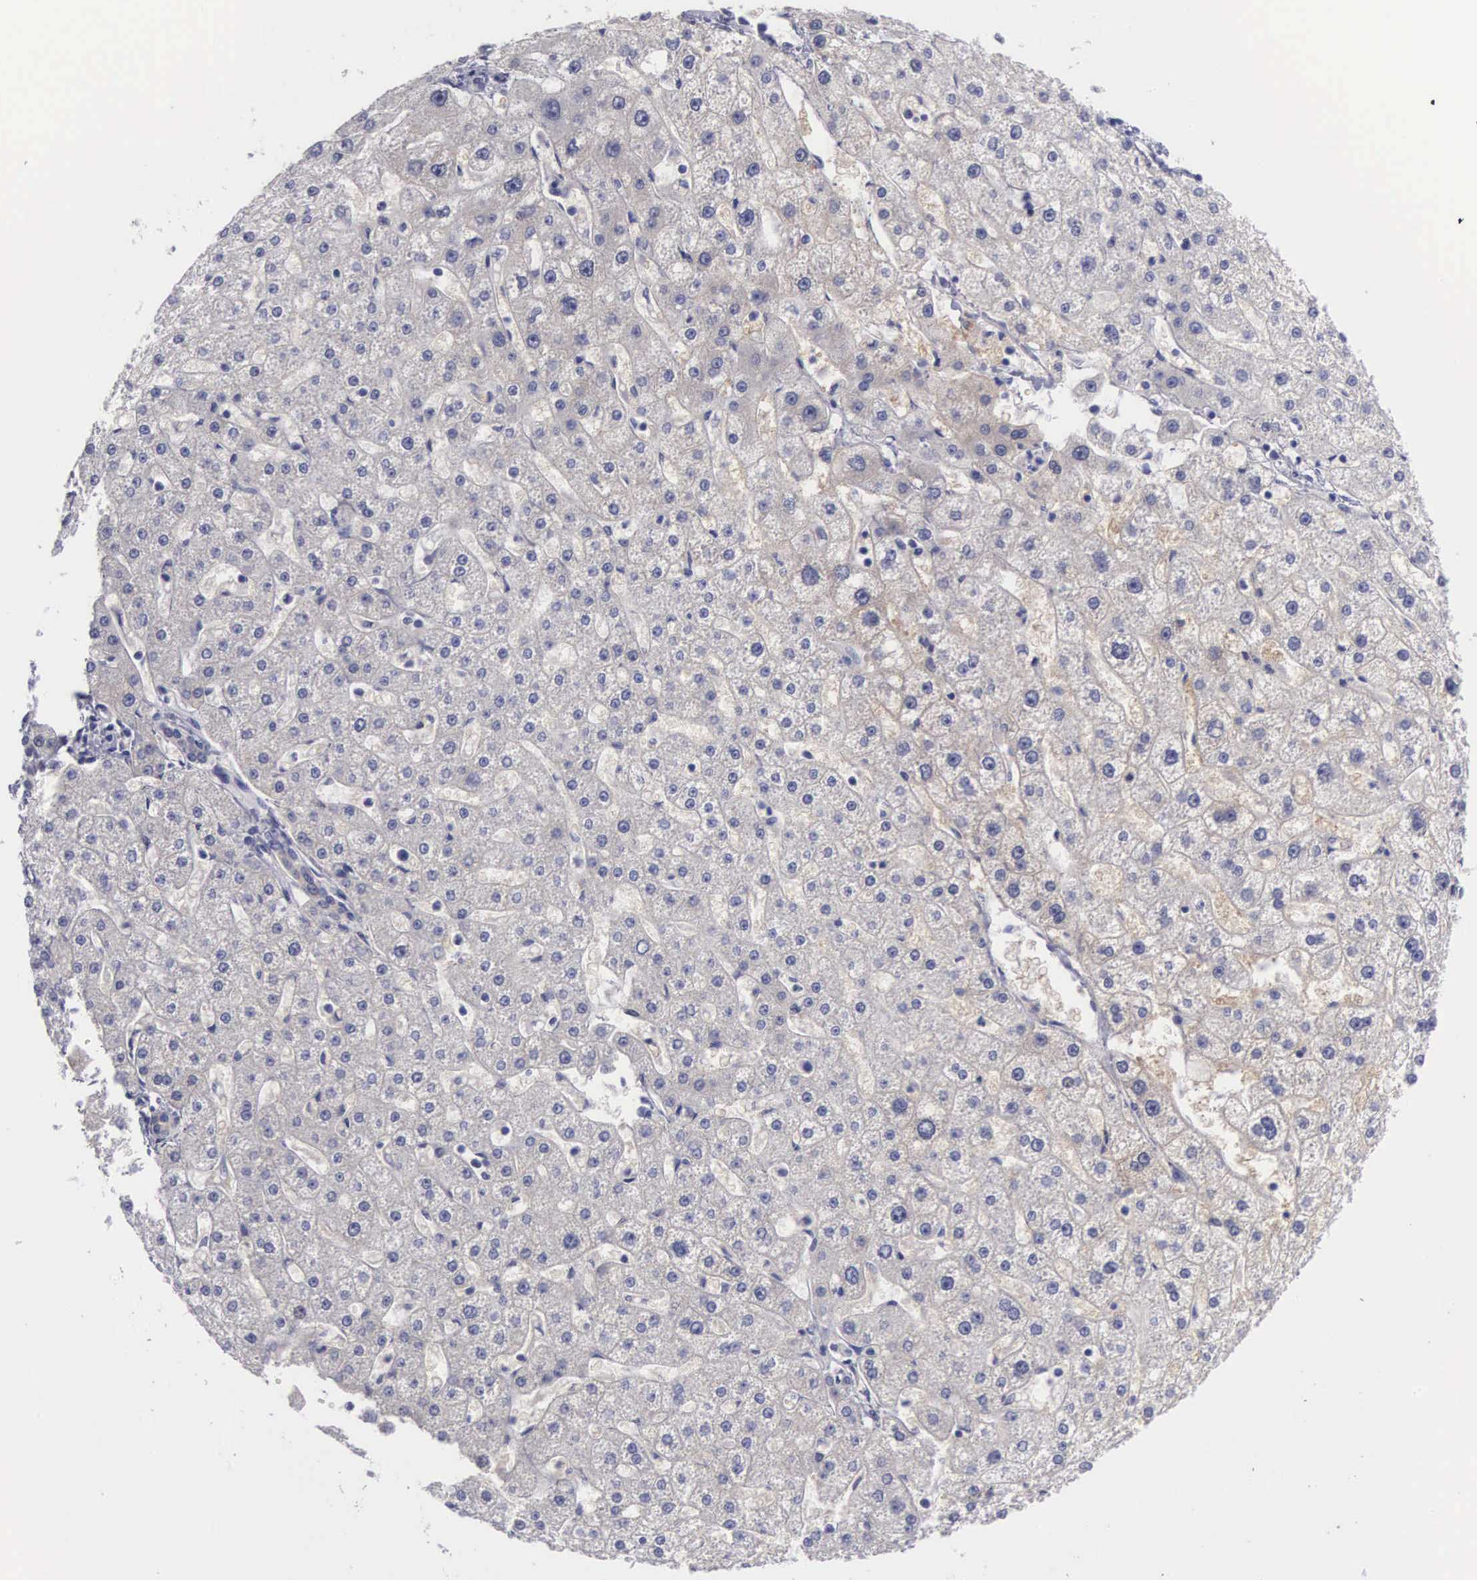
{"staining": {"intensity": "negative", "quantity": "none", "location": "none"}, "tissue": "liver cancer", "cell_type": "Tumor cells", "image_type": "cancer", "snomed": [{"axis": "morphology", "description": "Carcinoma, Hepatocellular, NOS"}, {"axis": "topography", "description": "Liver"}], "caption": "DAB immunohistochemical staining of human liver hepatocellular carcinoma displays no significant positivity in tumor cells.", "gene": "SLITRK4", "patient": {"sex": "female", "age": 85}}